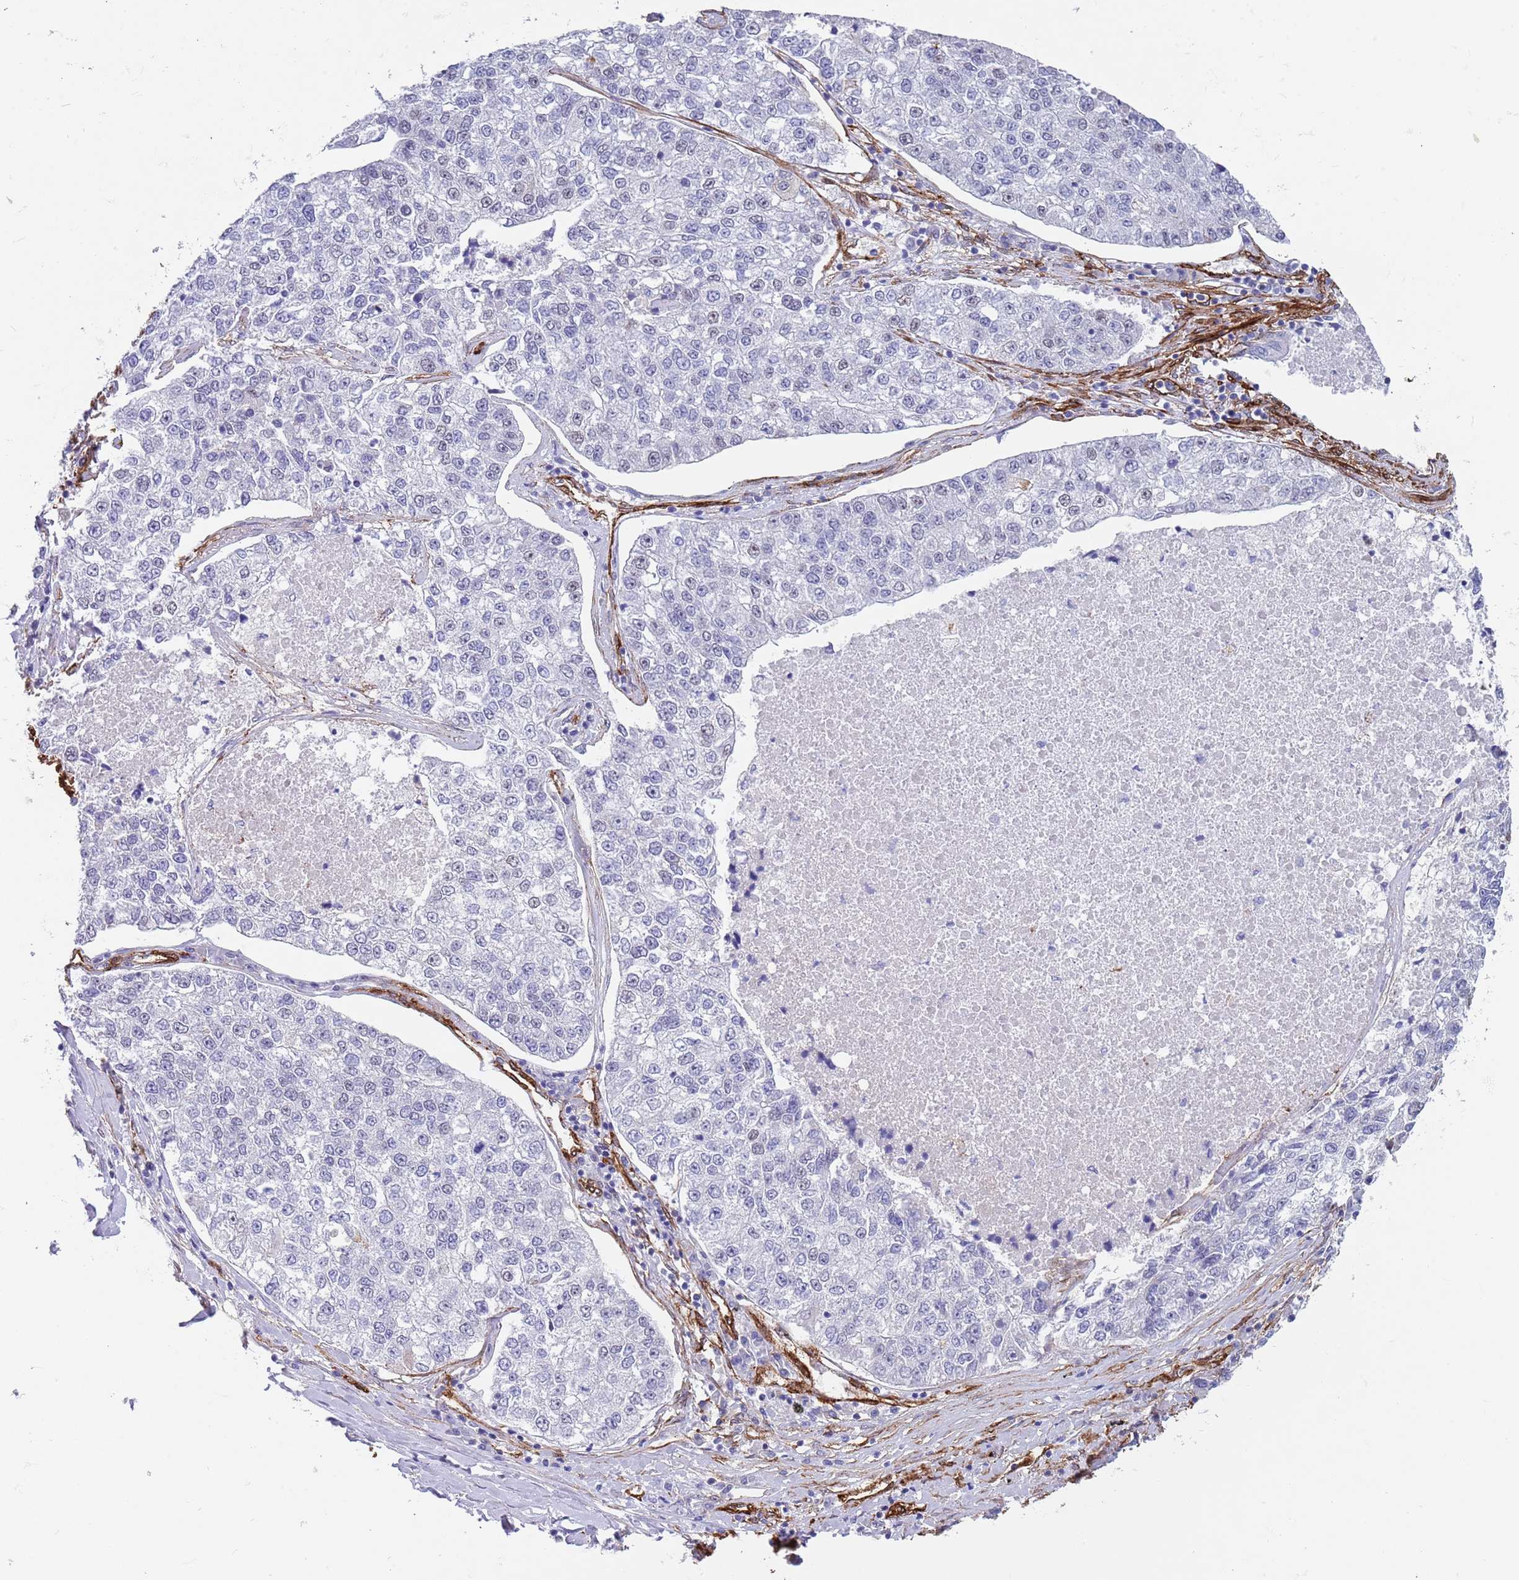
{"staining": {"intensity": "negative", "quantity": "none", "location": "none"}, "tissue": "lung cancer", "cell_type": "Tumor cells", "image_type": "cancer", "snomed": [{"axis": "morphology", "description": "Adenocarcinoma, NOS"}, {"axis": "topography", "description": "Lung"}], "caption": "Immunohistochemical staining of adenocarcinoma (lung) reveals no significant staining in tumor cells.", "gene": "CAV2", "patient": {"sex": "male", "age": 49}}